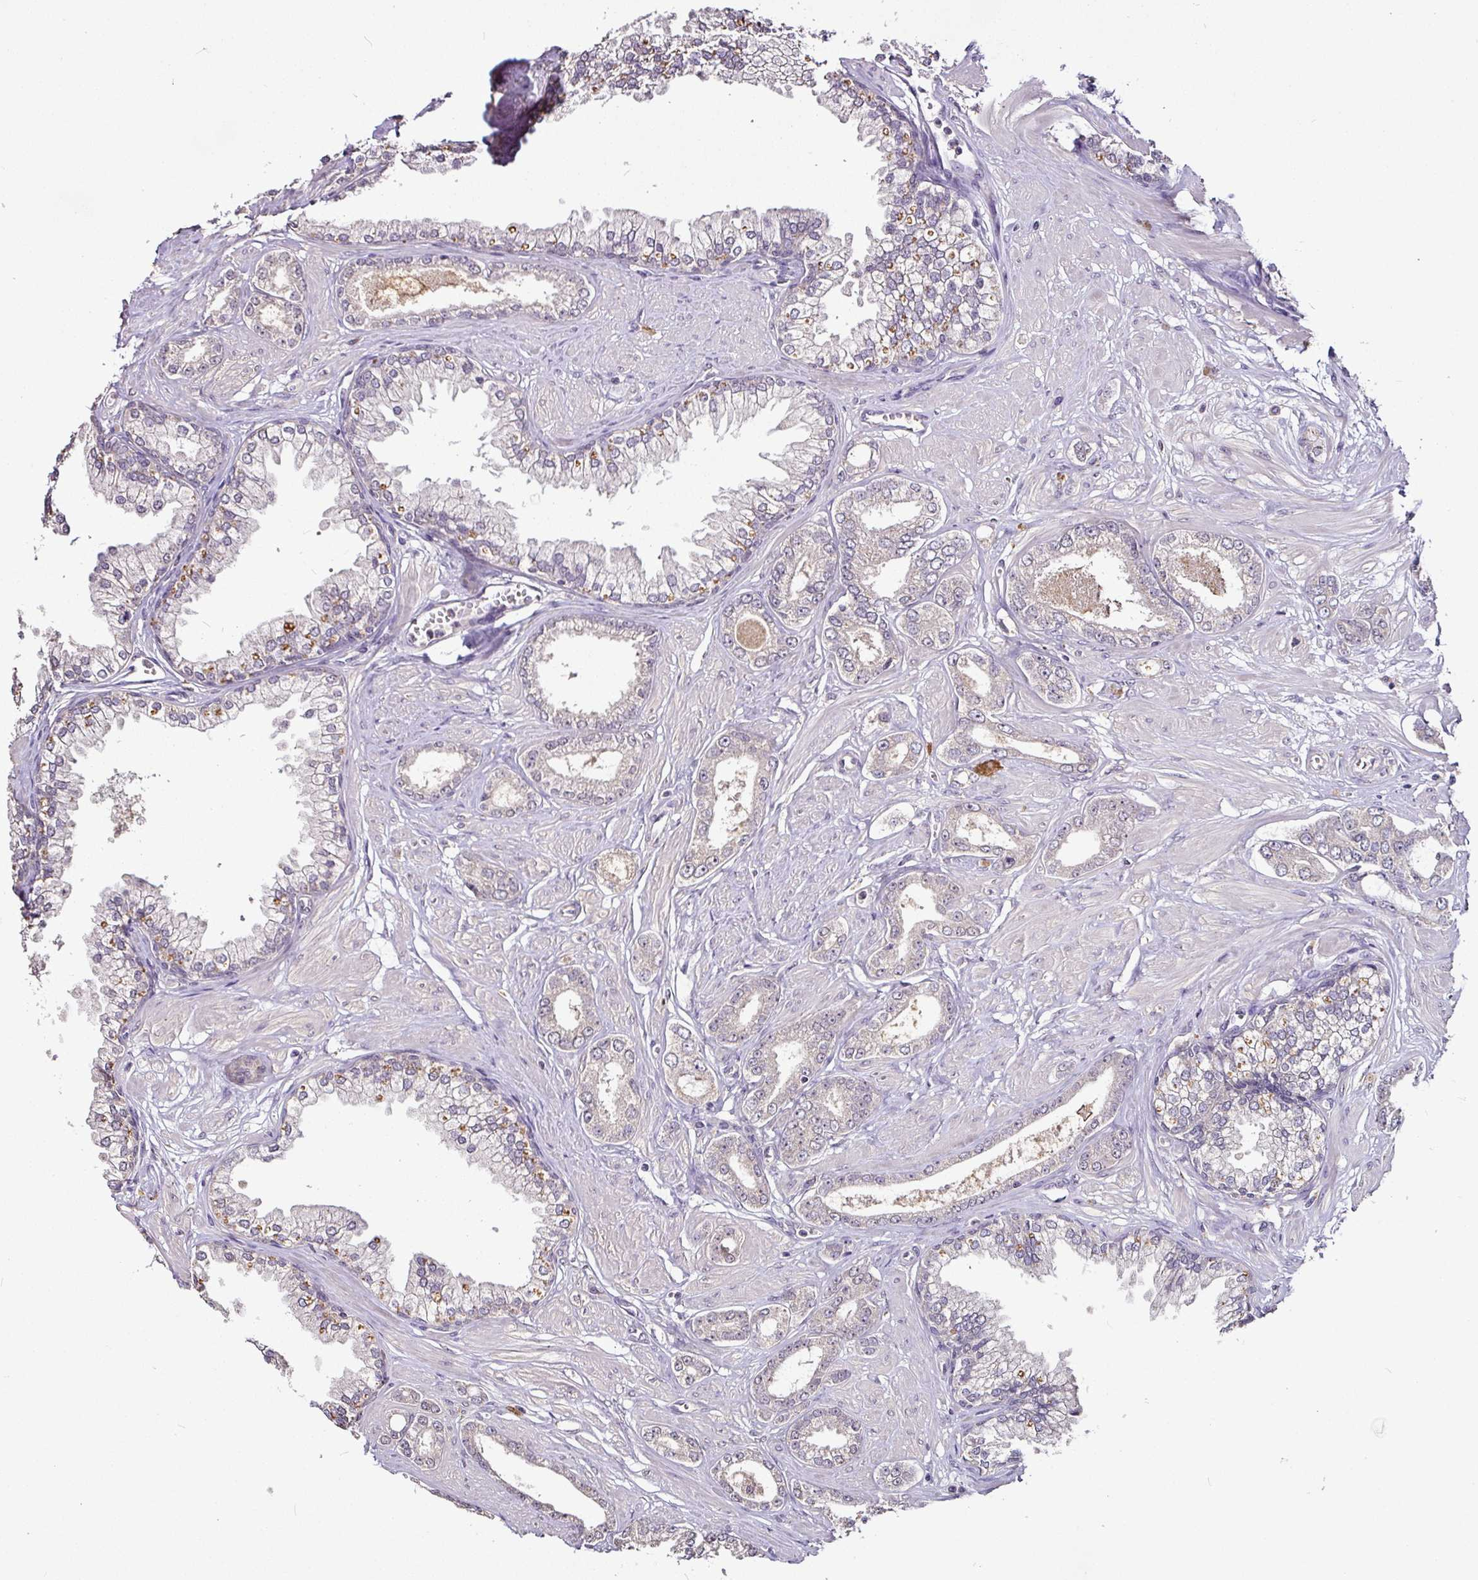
{"staining": {"intensity": "negative", "quantity": "none", "location": "none"}, "tissue": "prostate cancer", "cell_type": "Tumor cells", "image_type": "cancer", "snomed": [{"axis": "morphology", "description": "Adenocarcinoma, Low grade"}, {"axis": "topography", "description": "Prostate"}], "caption": "IHC of low-grade adenocarcinoma (prostate) demonstrates no staining in tumor cells. (DAB (3,3'-diaminobenzidine) immunohistochemistry (IHC) visualized using brightfield microscopy, high magnification).", "gene": "RPL38", "patient": {"sex": "male", "age": 60}}